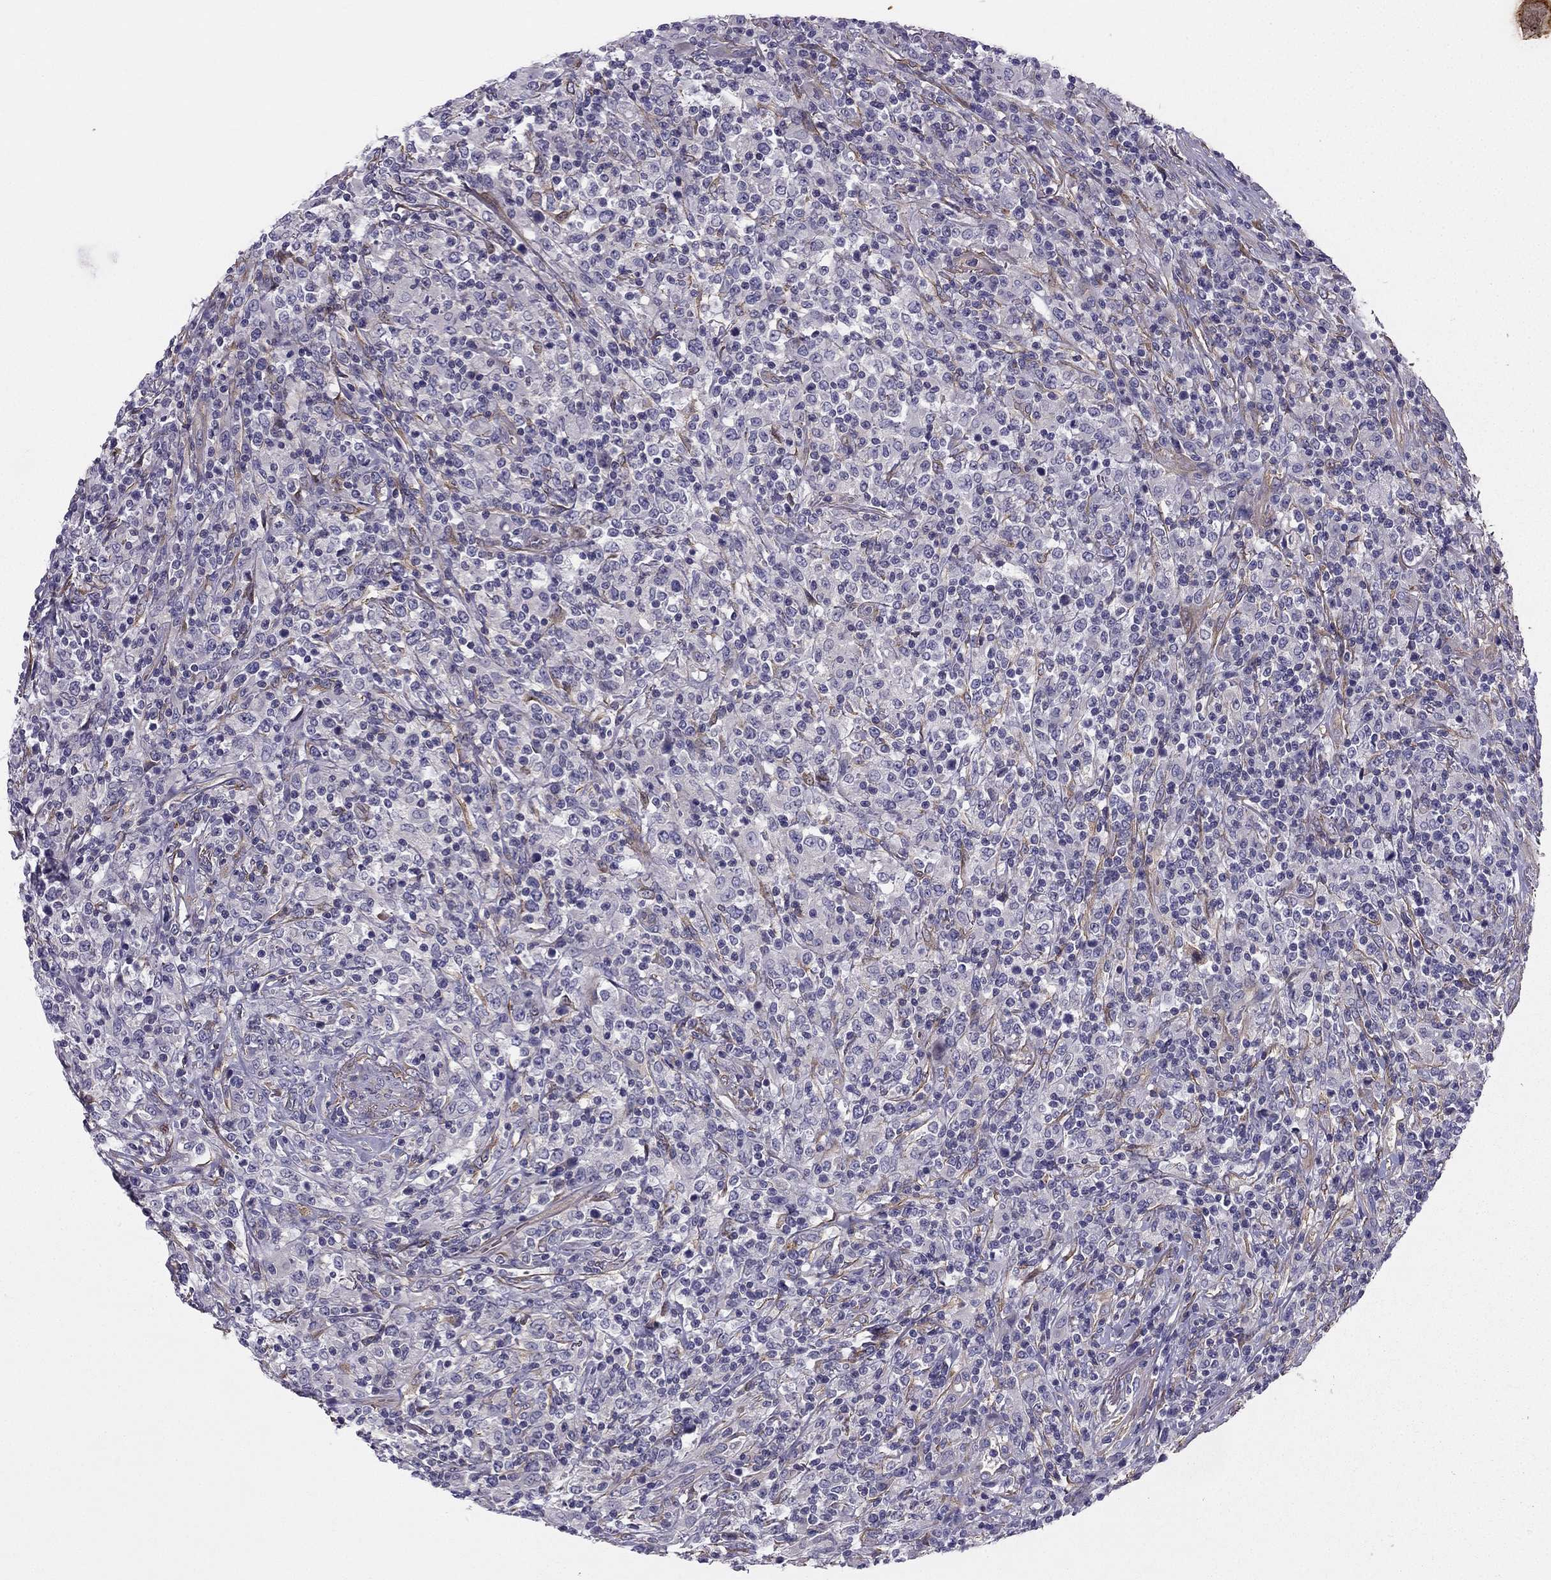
{"staining": {"intensity": "negative", "quantity": "none", "location": "none"}, "tissue": "lymphoma", "cell_type": "Tumor cells", "image_type": "cancer", "snomed": [{"axis": "morphology", "description": "Malignant lymphoma, non-Hodgkin's type, High grade"}, {"axis": "topography", "description": "Lung"}], "caption": "DAB immunohistochemical staining of human malignant lymphoma, non-Hodgkin's type (high-grade) shows no significant staining in tumor cells. (DAB (3,3'-diaminobenzidine) IHC with hematoxylin counter stain).", "gene": "SYT5", "patient": {"sex": "male", "age": 79}}